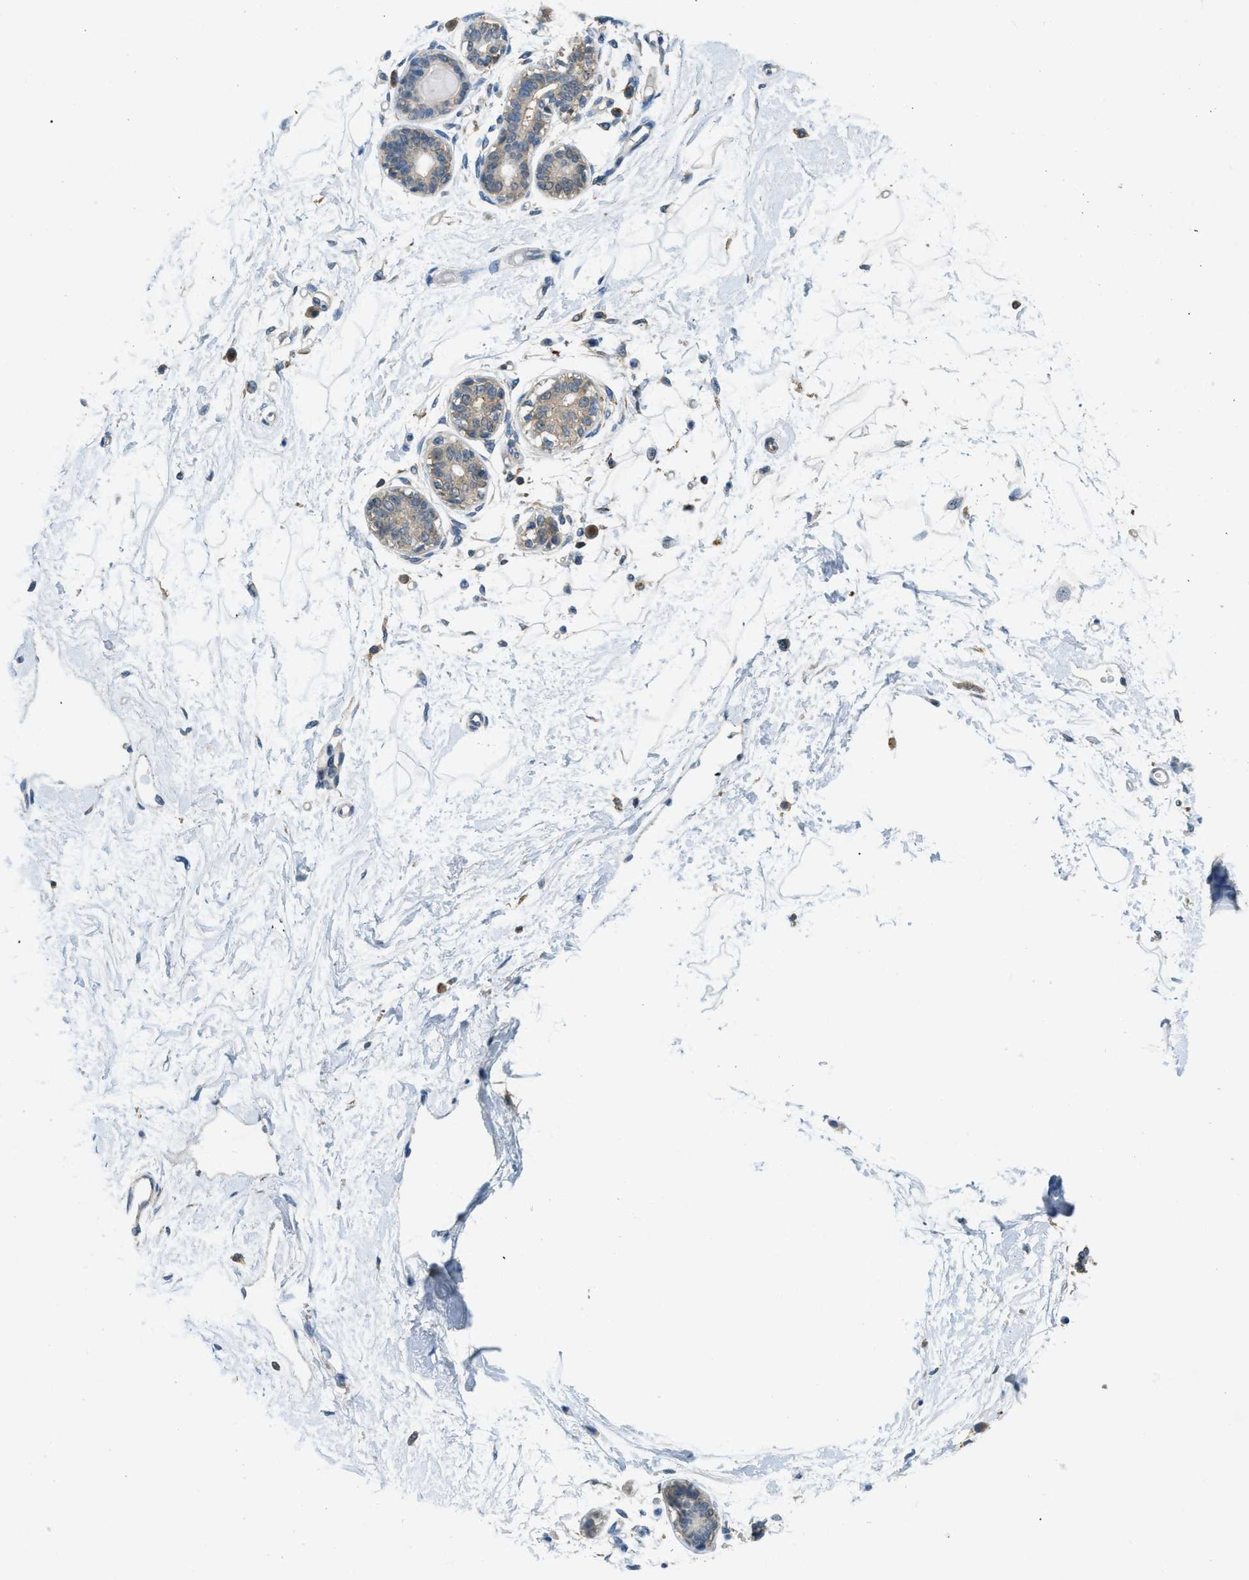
{"staining": {"intensity": "negative", "quantity": "none", "location": "none"}, "tissue": "breast", "cell_type": "Adipocytes", "image_type": "normal", "snomed": [{"axis": "morphology", "description": "Normal tissue, NOS"}, {"axis": "topography", "description": "Breast"}], "caption": "The immunohistochemistry (IHC) micrograph has no significant positivity in adipocytes of breast. (DAB immunohistochemistry (IHC) visualized using brightfield microscopy, high magnification).", "gene": "MIS18A", "patient": {"sex": "female", "age": 45}}